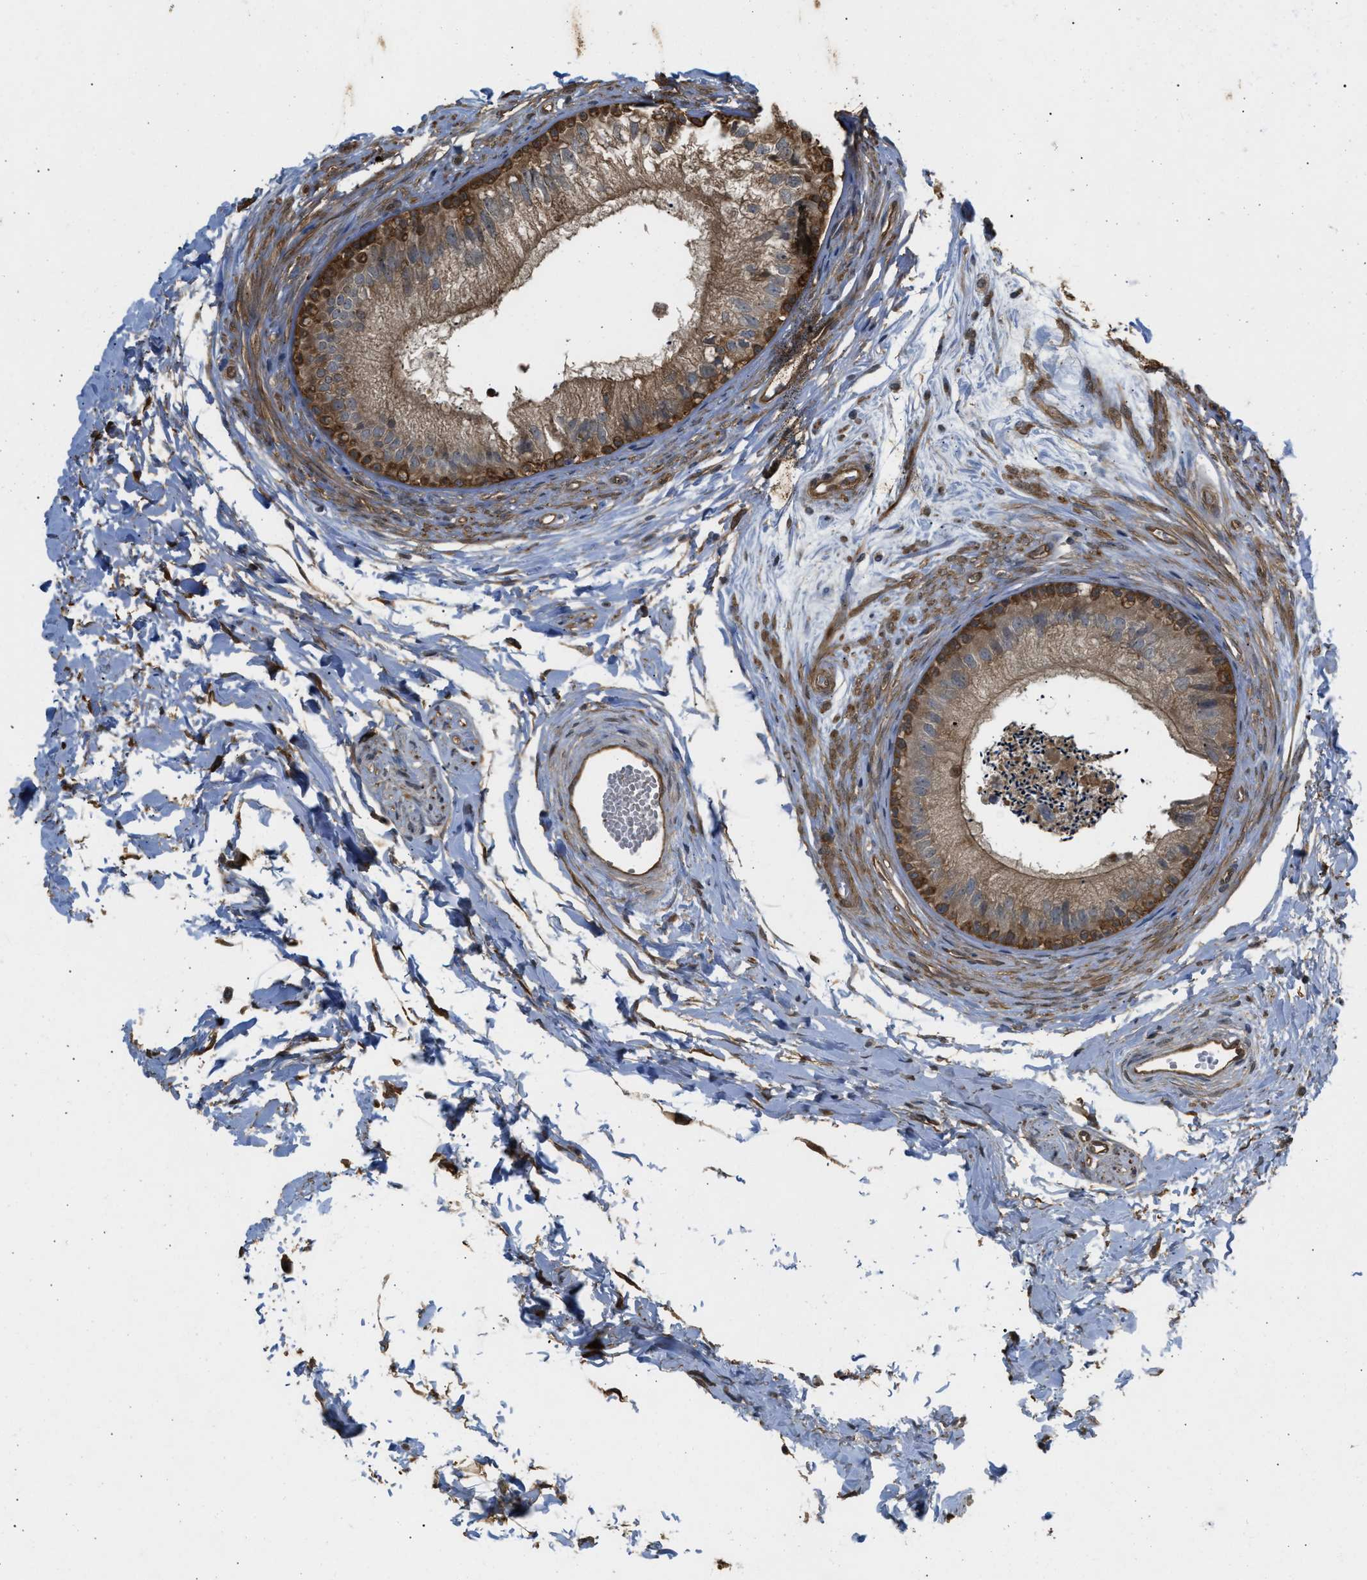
{"staining": {"intensity": "moderate", "quantity": ">75%", "location": "cytoplasmic/membranous"}, "tissue": "epididymis", "cell_type": "Glandular cells", "image_type": "normal", "snomed": [{"axis": "morphology", "description": "Normal tissue, NOS"}, {"axis": "topography", "description": "Epididymis"}], "caption": "Immunohistochemistry (IHC) (DAB) staining of benign epididymis demonstrates moderate cytoplasmic/membranous protein positivity in about >75% of glandular cells.", "gene": "BAG3", "patient": {"sex": "male", "age": 56}}